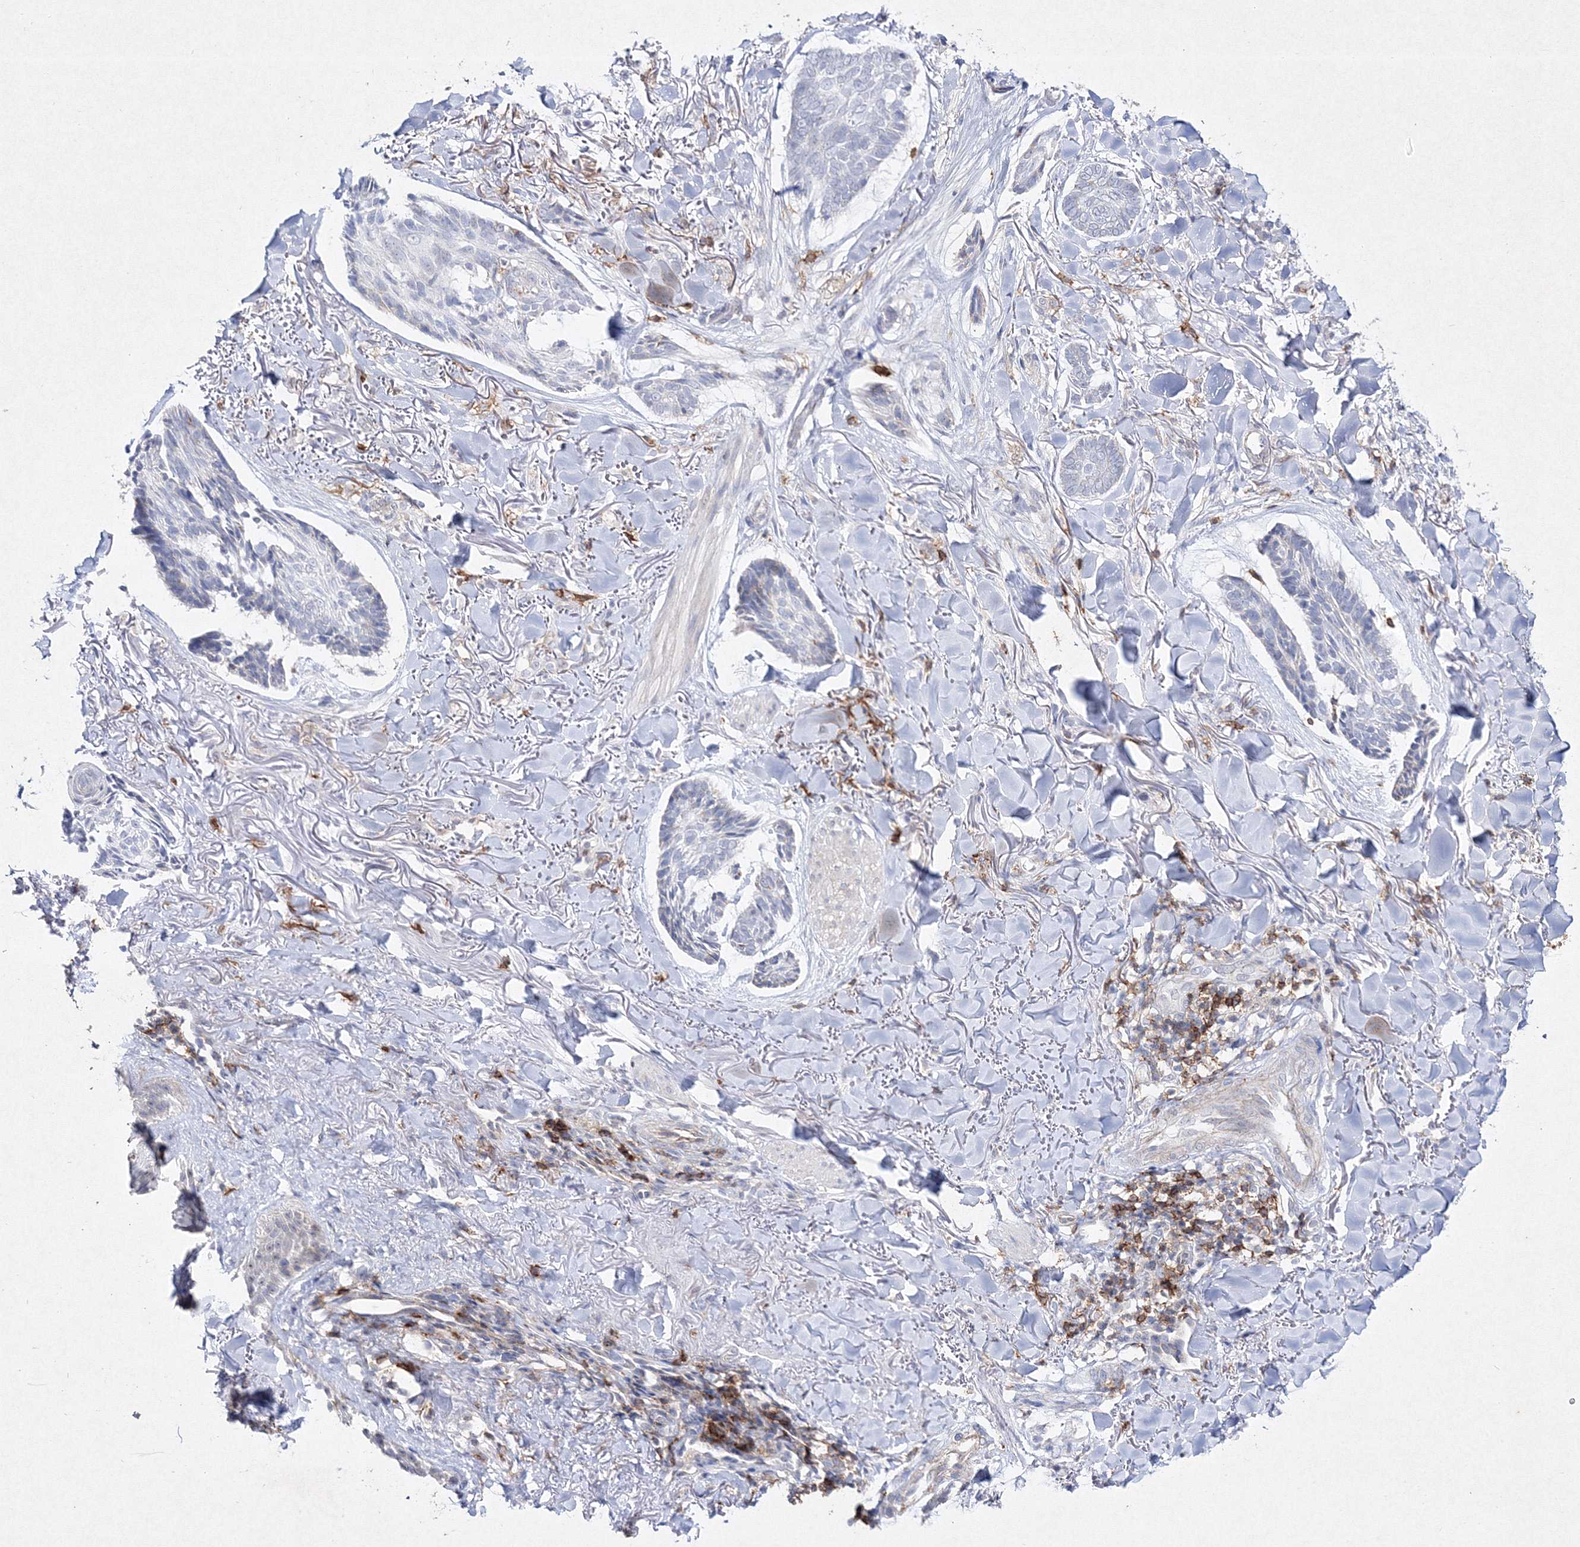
{"staining": {"intensity": "negative", "quantity": "none", "location": "none"}, "tissue": "skin cancer", "cell_type": "Tumor cells", "image_type": "cancer", "snomed": [{"axis": "morphology", "description": "Basal cell carcinoma"}, {"axis": "topography", "description": "Skin"}], "caption": "Immunohistochemistry (IHC) histopathology image of skin cancer stained for a protein (brown), which shows no staining in tumor cells.", "gene": "HCST", "patient": {"sex": "male", "age": 43}}